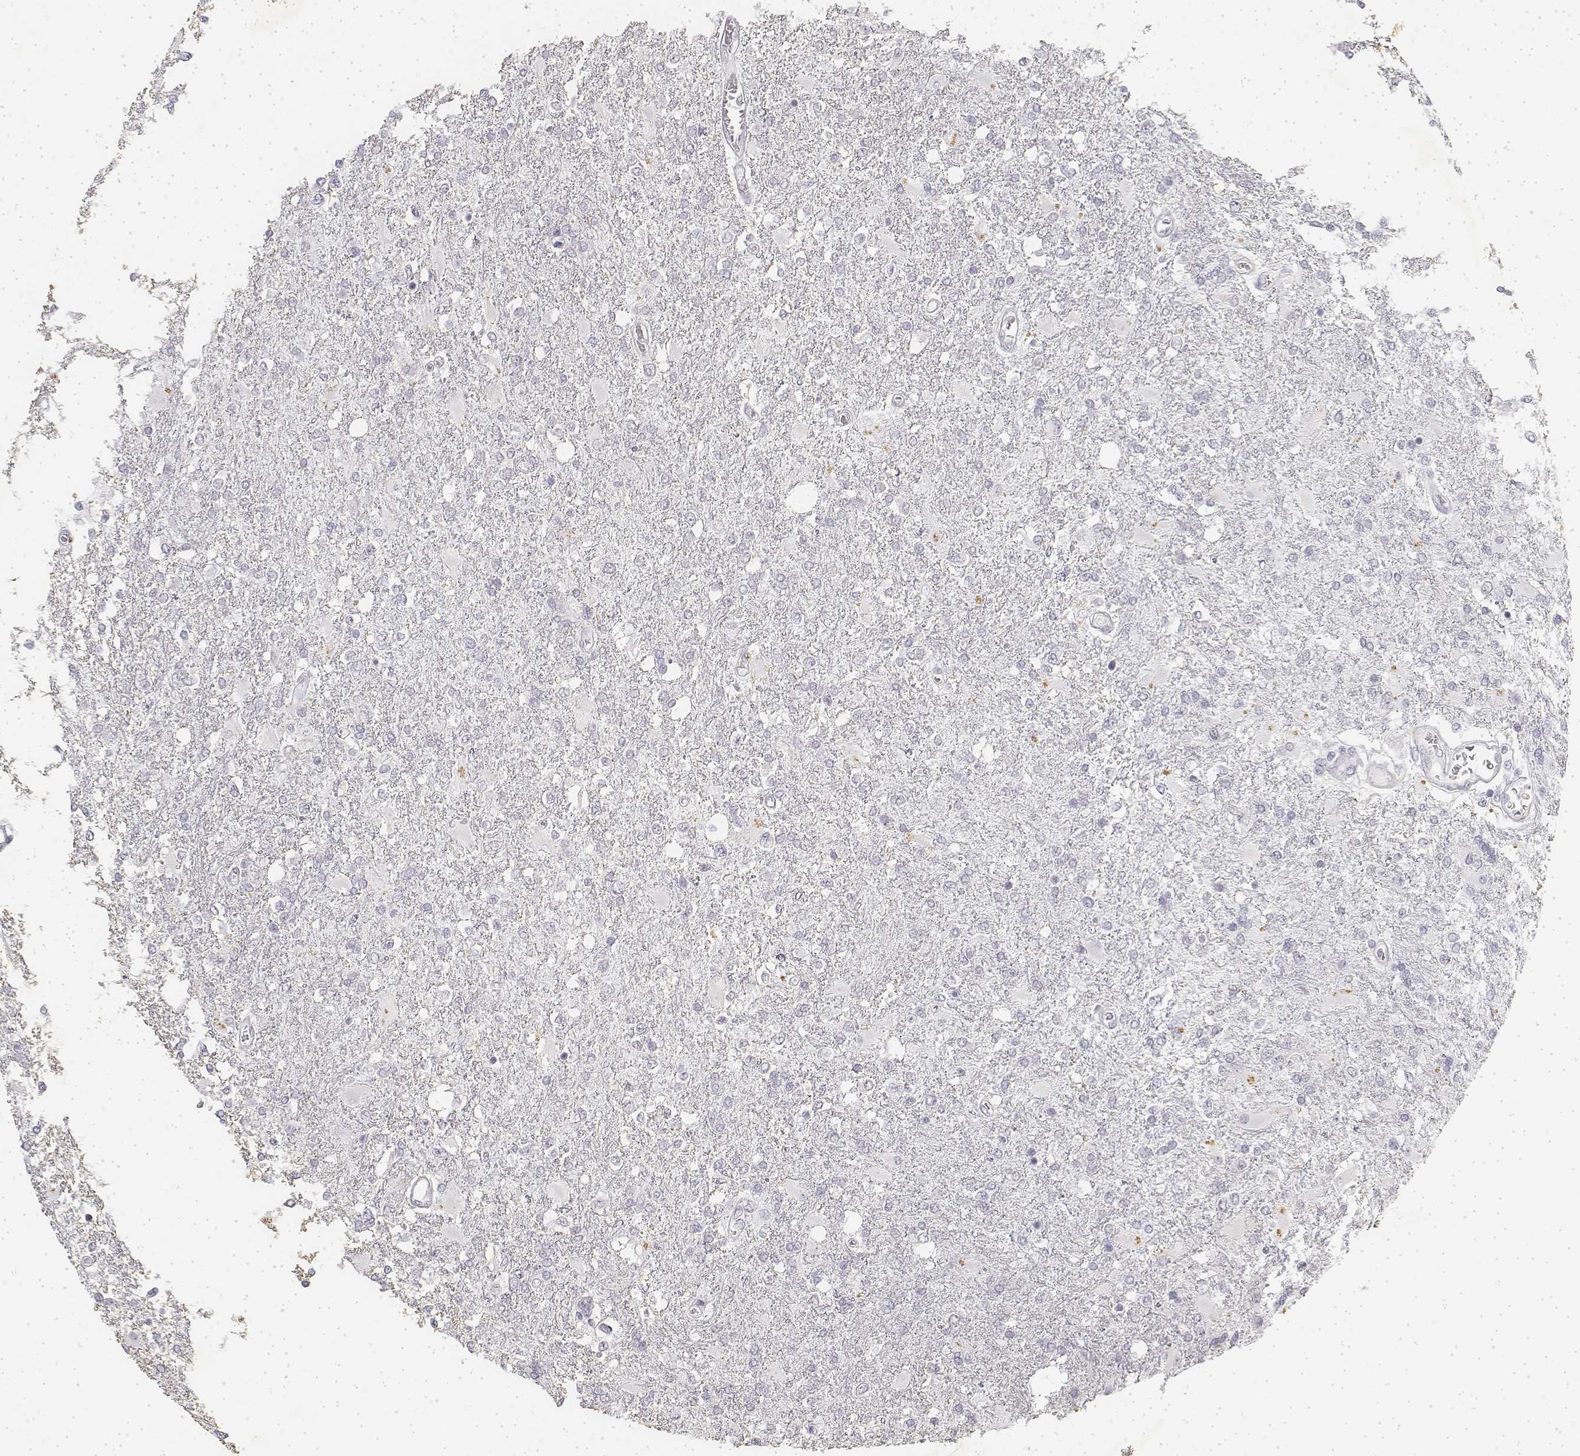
{"staining": {"intensity": "negative", "quantity": "none", "location": "none"}, "tissue": "glioma", "cell_type": "Tumor cells", "image_type": "cancer", "snomed": [{"axis": "morphology", "description": "Glioma, malignant, High grade"}, {"axis": "topography", "description": "Cerebral cortex"}], "caption": "Tumor cells are negative for brown protein staining in malignant glioma (high-grade). (Brightfield microscopy of DAB (3,3'-diaminobenzidine) IHC at high magnification).", "gene": "KRT84", "patient": {"sex": "male", "age": 79}}